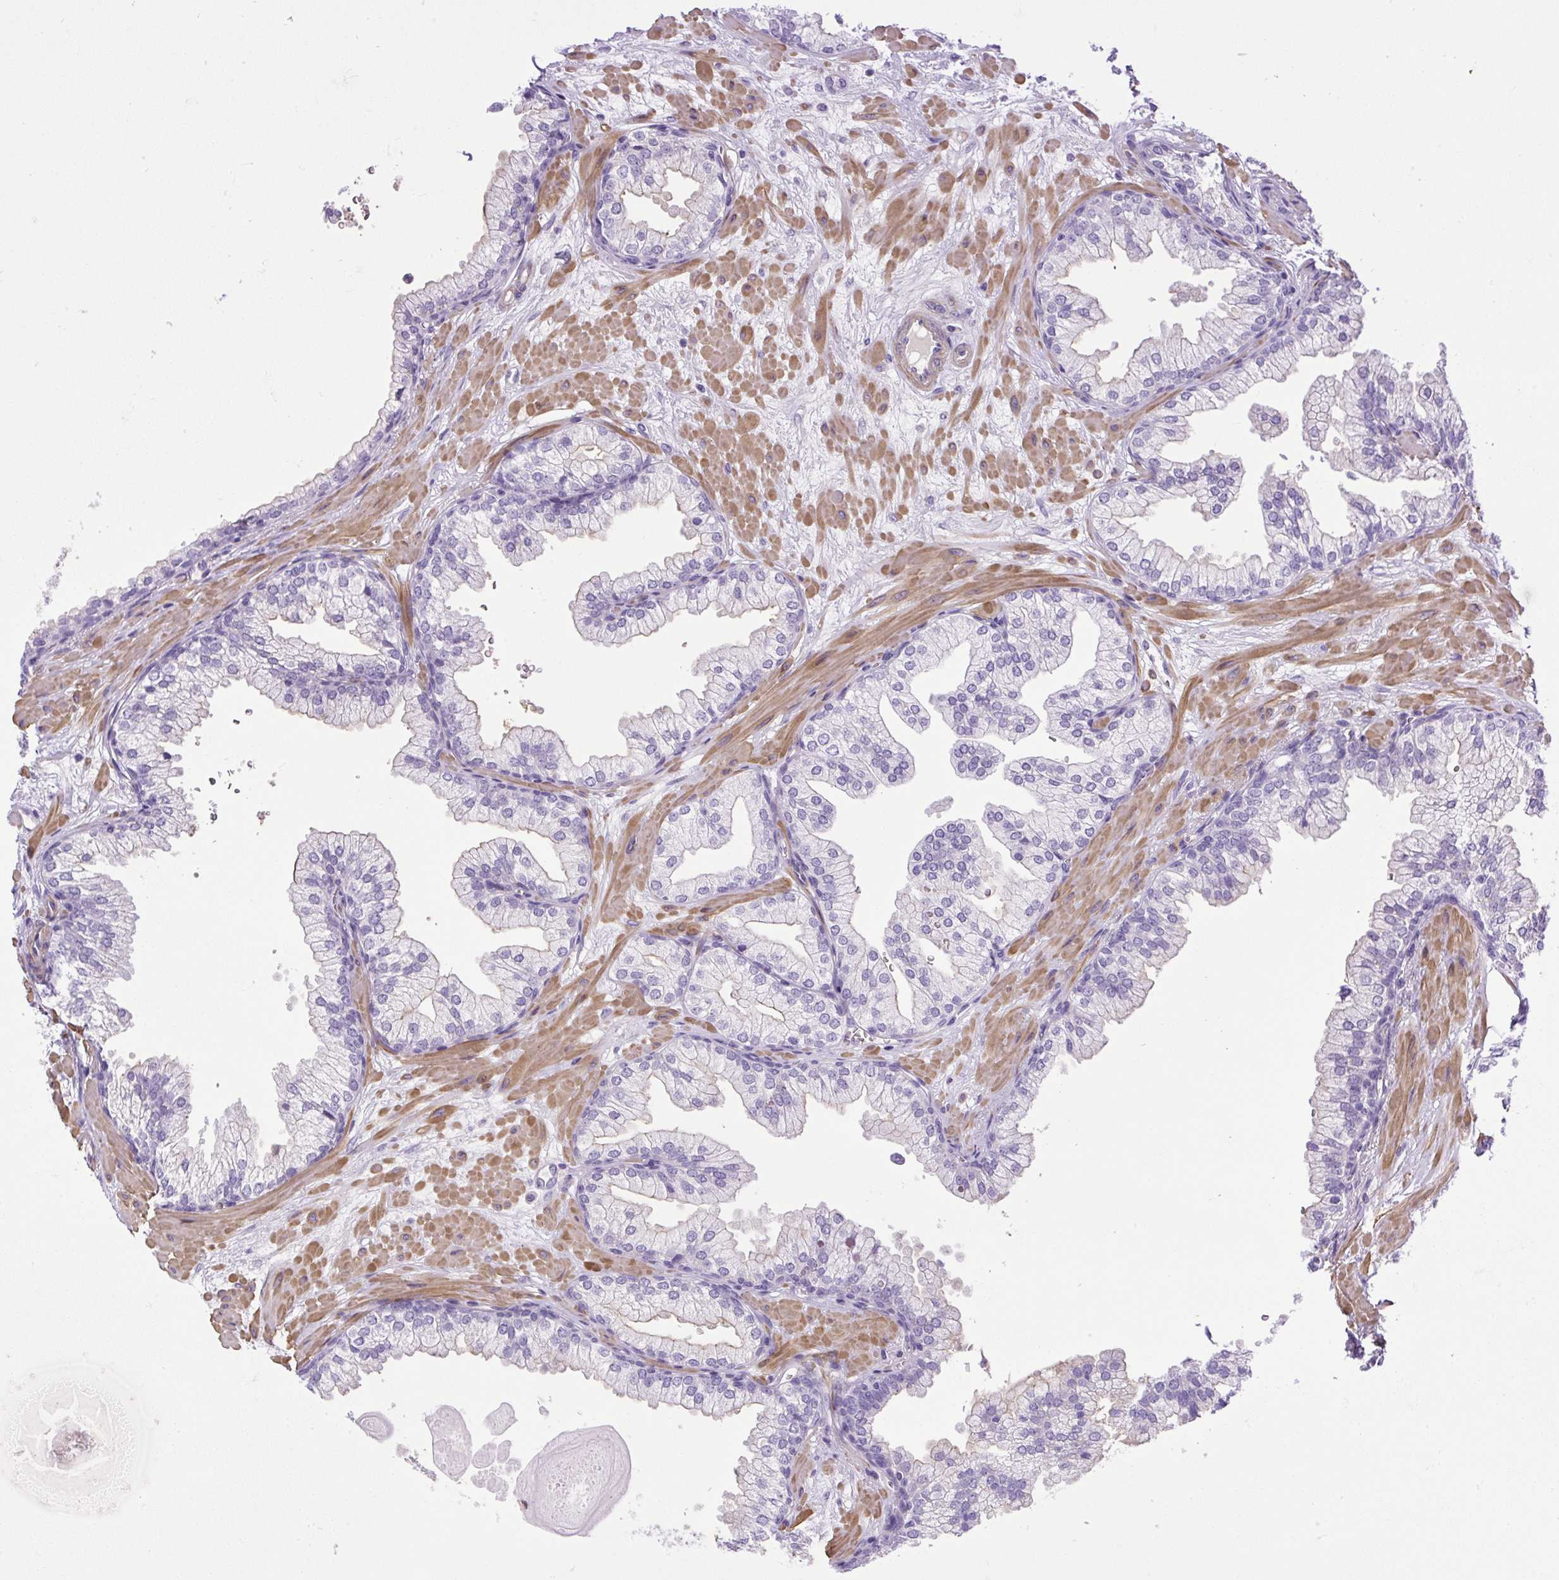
{"staining": {"intensity": "negative", "quantity": "none", "location": "none"}, "tissue": "prostate", "cell_type": "Glandular cells", "image_type": "normal", "snomed": [{"axis": "morphology", "description": "Normal tissue, NOS"}, {"axis": "topography", "description": "Prostate"}, {"axis": "topography", "description": "Peripheral nerve tissue"}], "caption": "Immunohistochemistry image of benign prostate: human prostate stained with DAB (3,3'-diaminobenzidine) shows no significant protein expression in glandular cells. The staining is performed using DAB (3,3'-diaminobenzidine) brown chromogen with nuclei counter-stained in using hematoxylin.", "gene": "VWA7", "patient": {"sex": "male", "age": 61}}